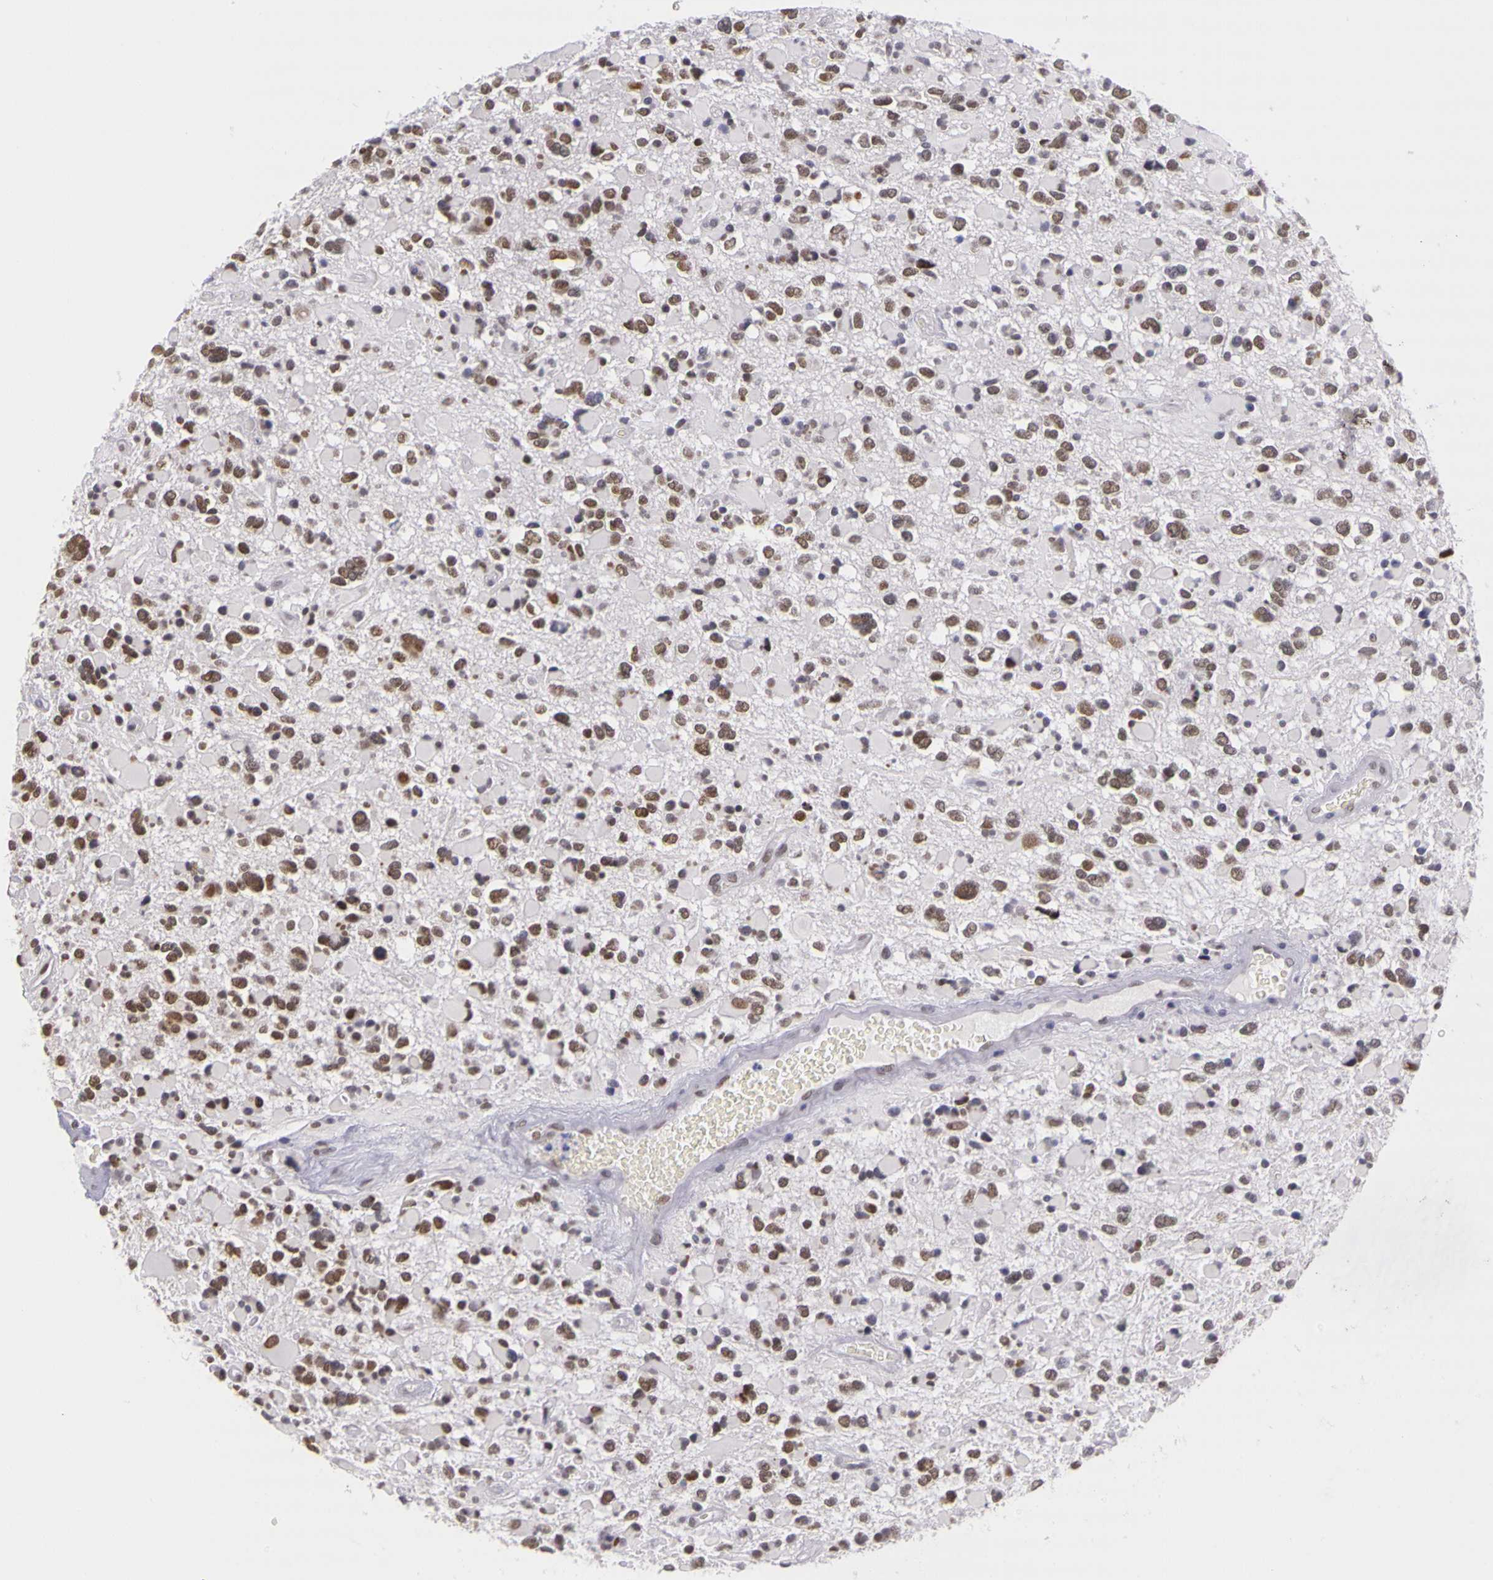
{"staining": {"intensity": "moderate", "quantity": ">75%", "location": "nuclear"}, "tissue": "glioma", "cell_type": "Tumor cells", "image_type": "cancer", "snomed": [{"axis": "morphology", "description": "Glioma, malignant, High grade"}, {"axis": "topography", "description": "Brain"}], "caption": "Glioma tissue shows moderate nuclear staining in about >75% of tumor cells", "gene": "WDR13", "patient": {"sex": "female", "age": 37}}